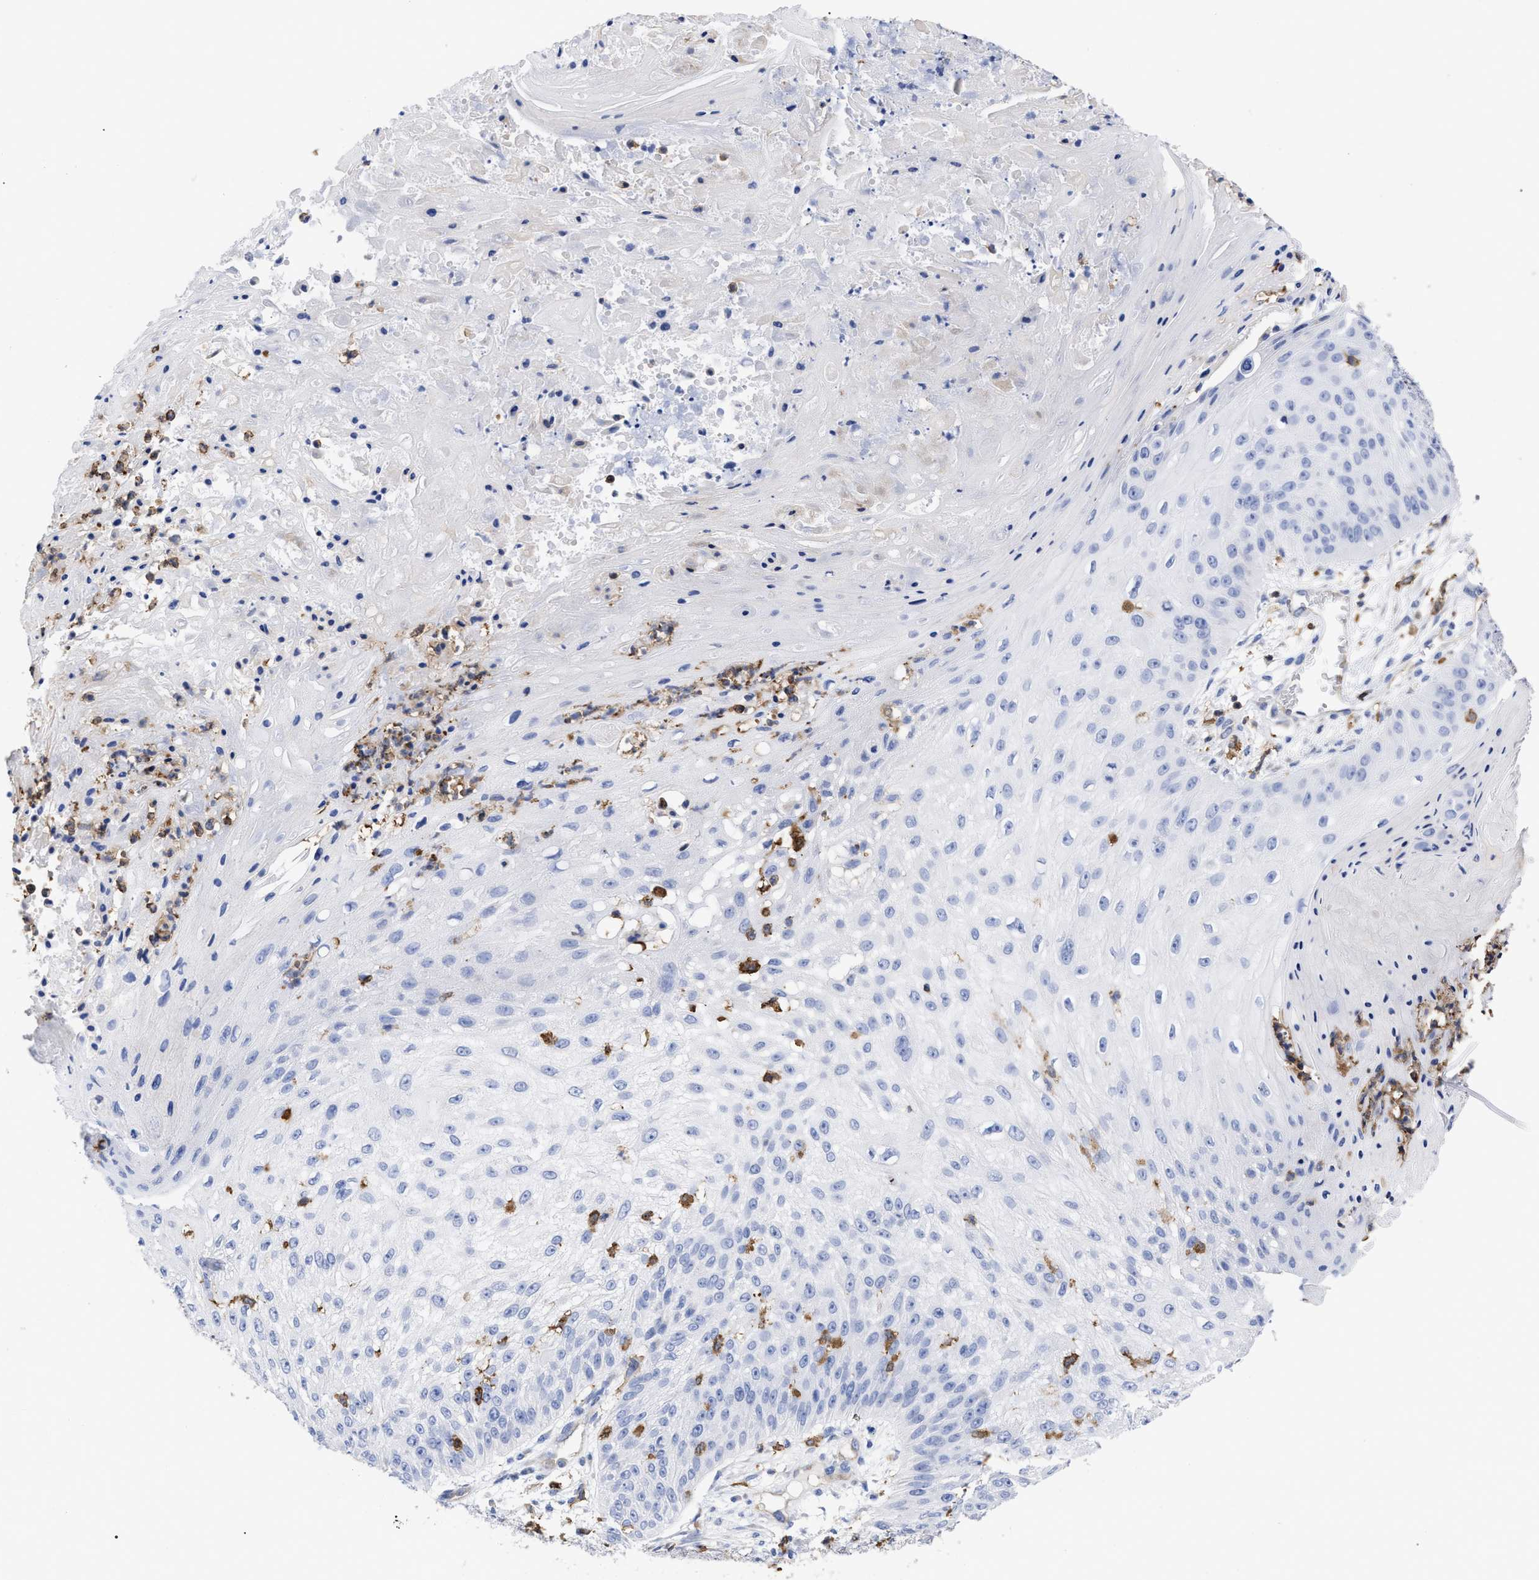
{"staining": {"intensity": "negative", "quantity": "none", "location": "none"}, "tissue": "skin cancer", "cell_type": "Tumor cells", "image_type": "cancer", "snomed": [{"axis": "morphology", "description": "Squamous cell carcinoma, NOS"}, {"axis": "topography", "description": "Skin"}], "caption": "High magnification brightfield microscopy of skin cancer (squamous cell carcinoma) stained with DAB (3,3'-diaminobenzidine) (brown) and counterstained with hematoxylin (blue): tumor cells show no significant positivity. The staining is performed using DAB (3,3'-diaminobenzidine) brown chromogen with nuclei counter-stained in using hematoxylin.", "gene": "HCLS1", "patient": {"sex": "female", "age": 80}}